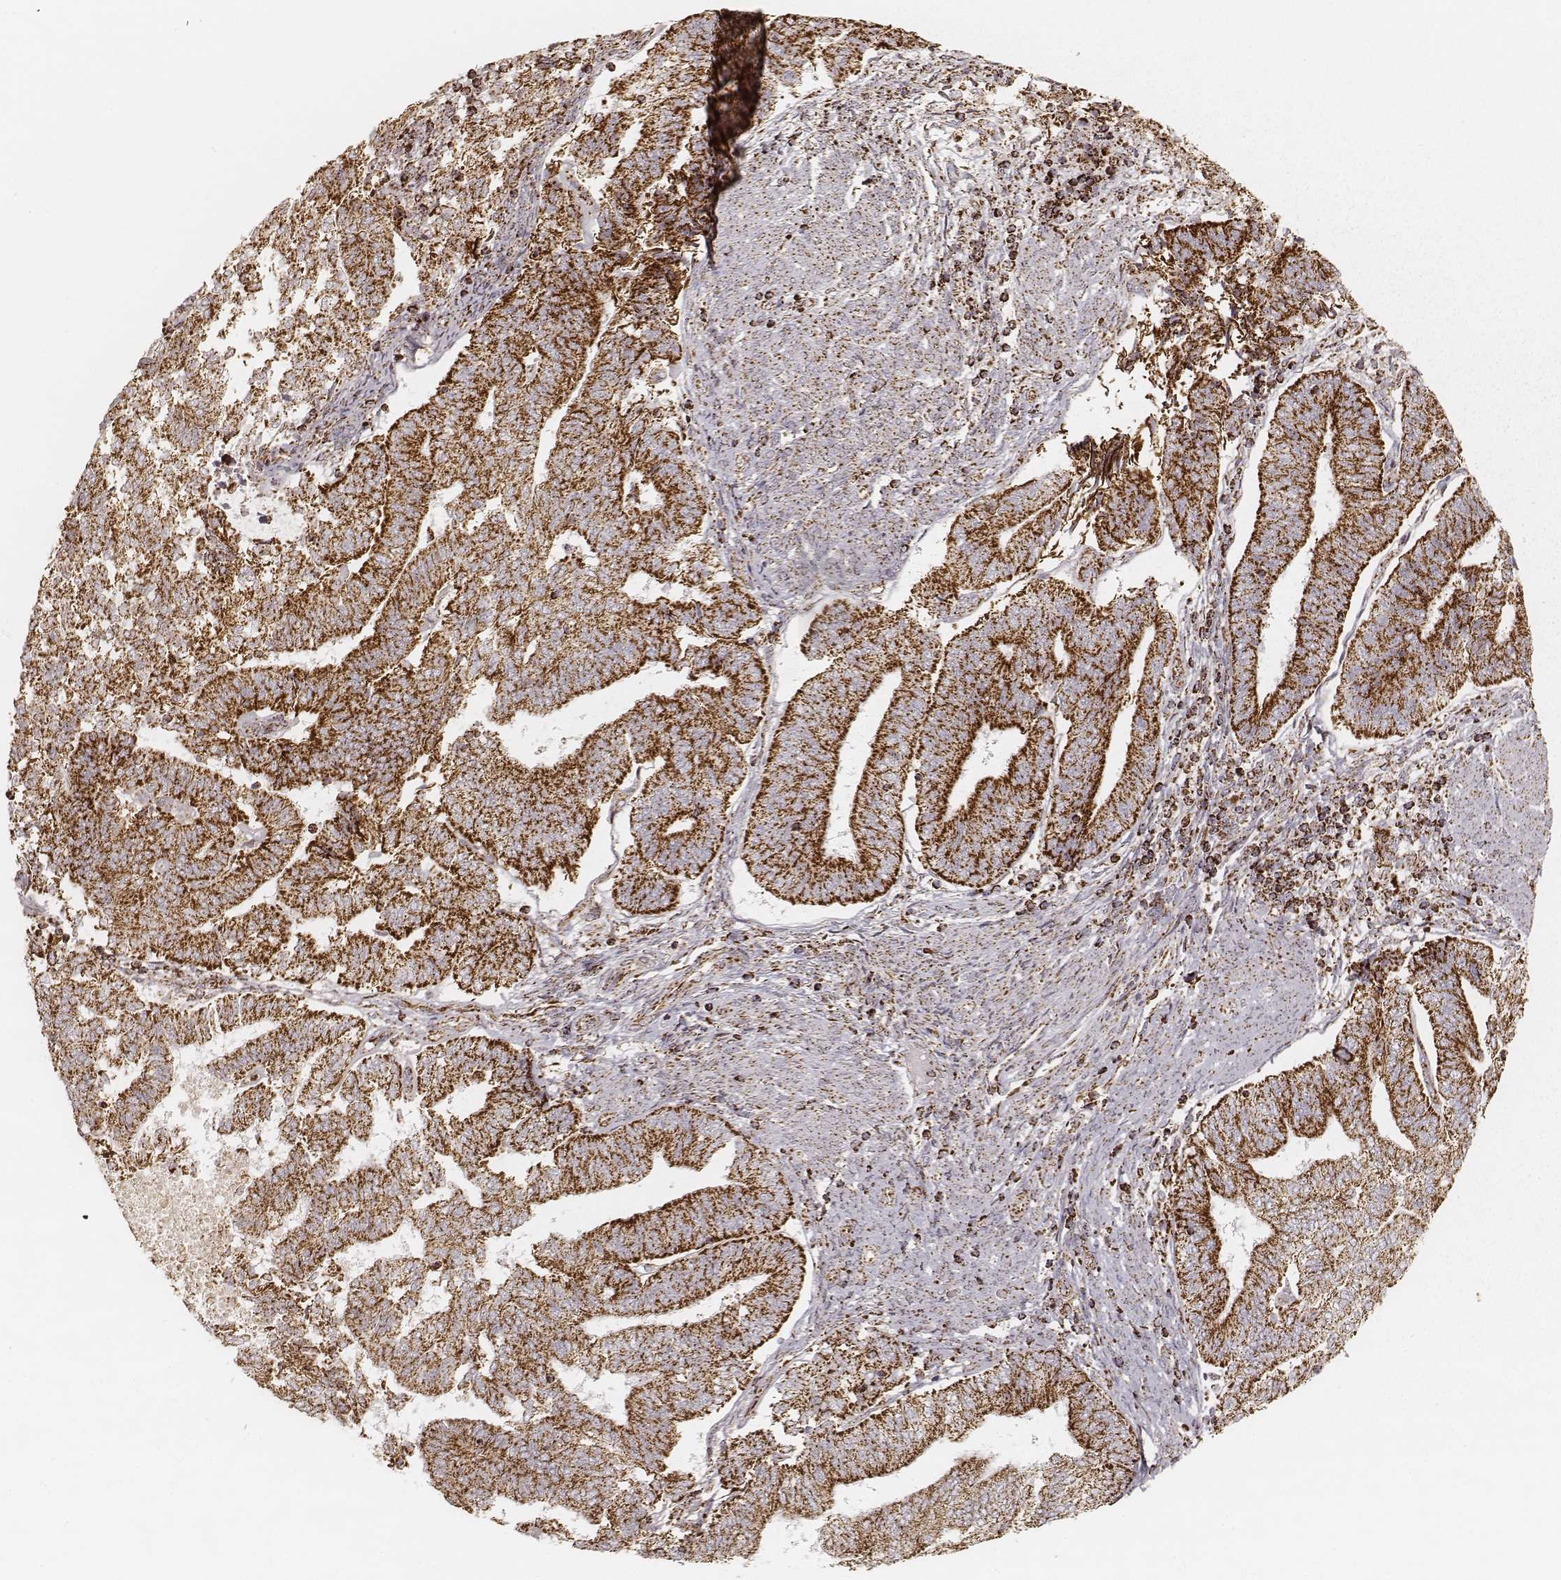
{"staining": {"intensity": "strong", "quantity": ">75%", "location": "cytoplasmic/membranous"}, "tissue": "endometrial cancer", "cell_type": "Tumor cells", "image_type": "cancer", "snomed": [{"axis": "morphology", "description": "Adenocarcinoma, NOS"}, {"axis": "topography", "description": "Endometrium"}], "caption": "Protein staining of endometrial cancer (adenocarcinoma) tissue displays strong cytoplasmic/membranous positivity in about >75% of tumor cells.", "gene": "CS", "patient": {"sex": "female", "age": 65}}